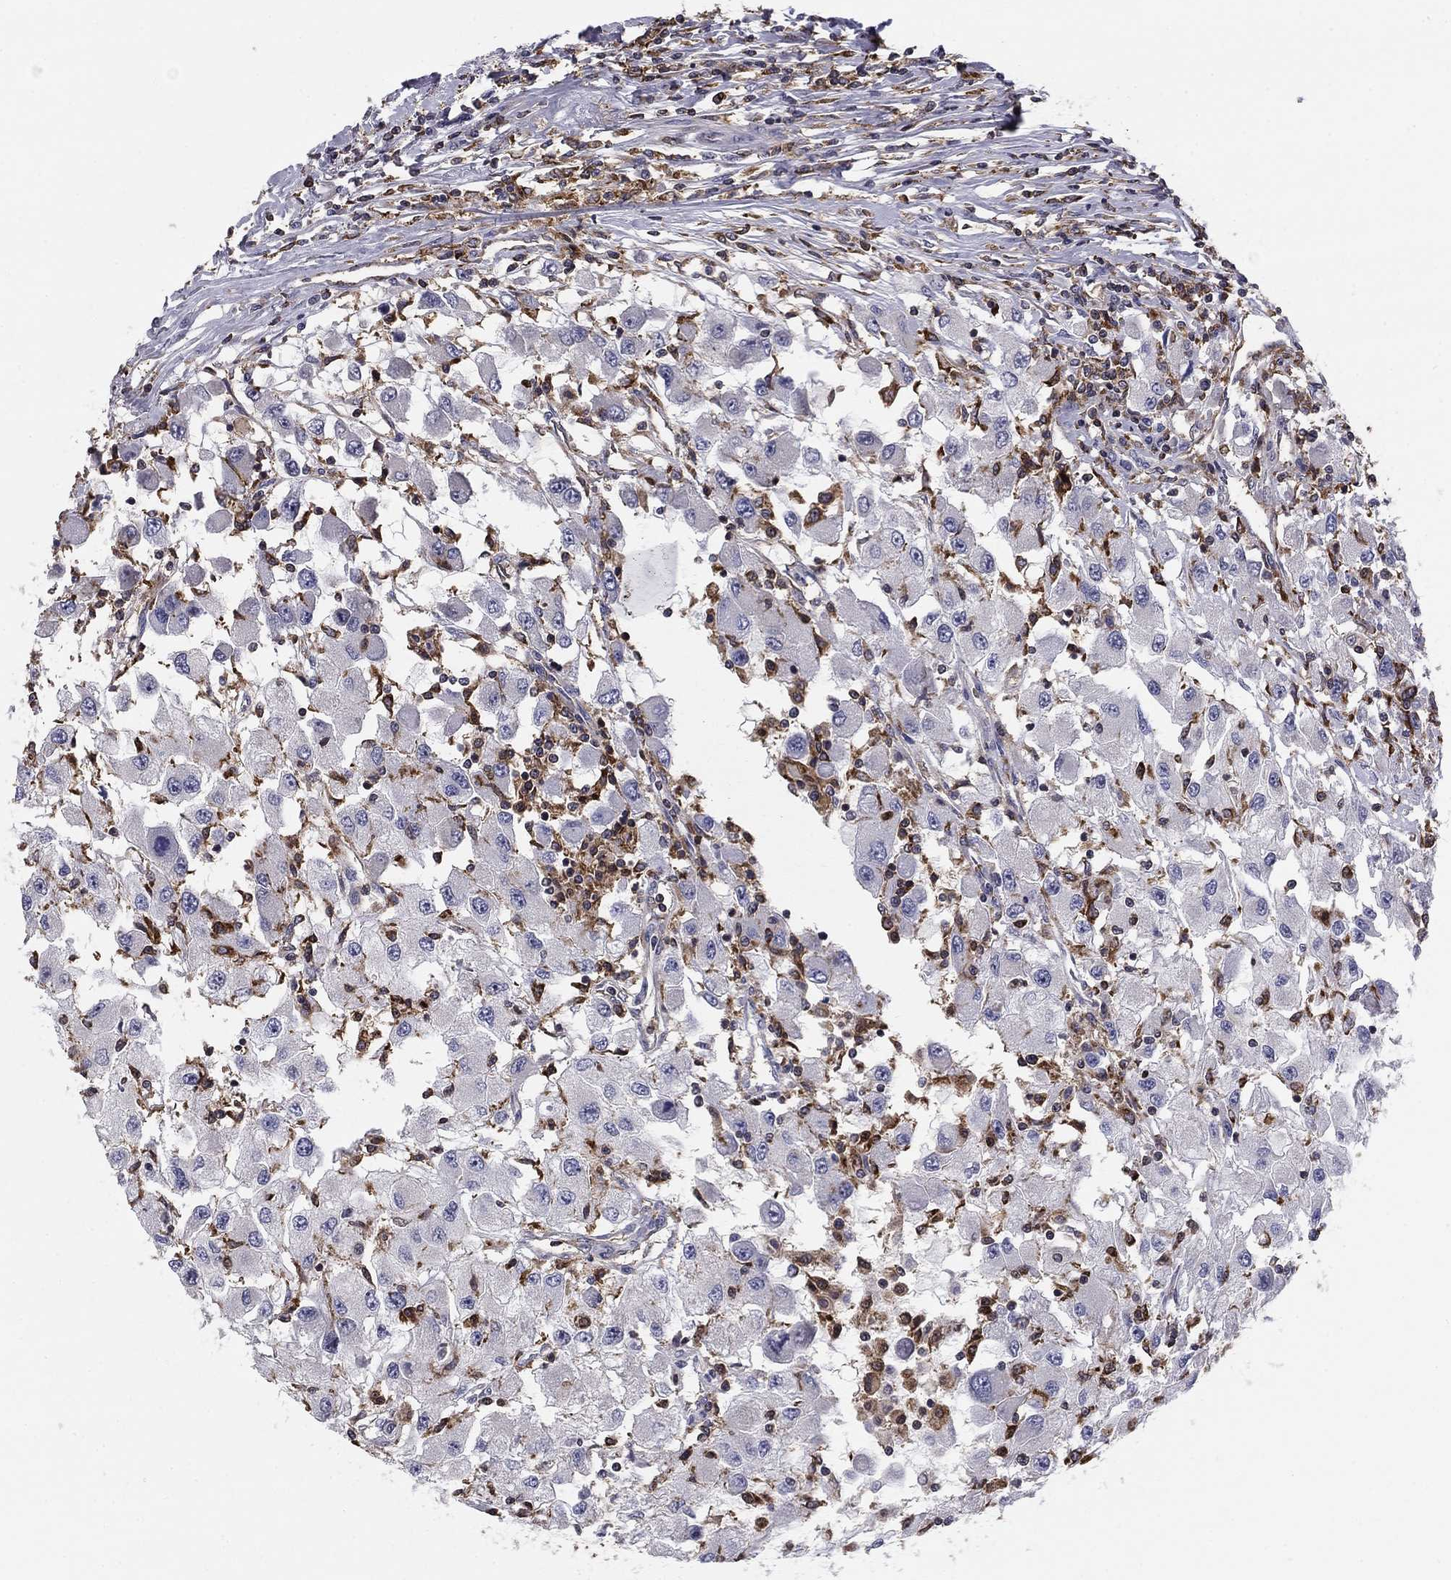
{"staining": {"intensity": "negative", "quantity": "none", "location": "none"}, "tissue": "renal cancer", "cell_type": "Tumor cells", "image_type": "cancer", "snomed": [{"axis": "morphology", "description": "Adenocarcinoma, NOS"}, {"axis": "topography", "description": "Kidney"}], "caption": "IHC photomicrograph of neoplastic tissue: human adenocarcinoma (renal) stained with DAB (3,3'-diaminobenzidine) demonstrates no significant protein expression in tumor cells. (Immunohistochemistry (ihc), brightfield microscopy, high magnification).", "gene": "PLCB2", "patient": {"sex": "female", "age": 67}}